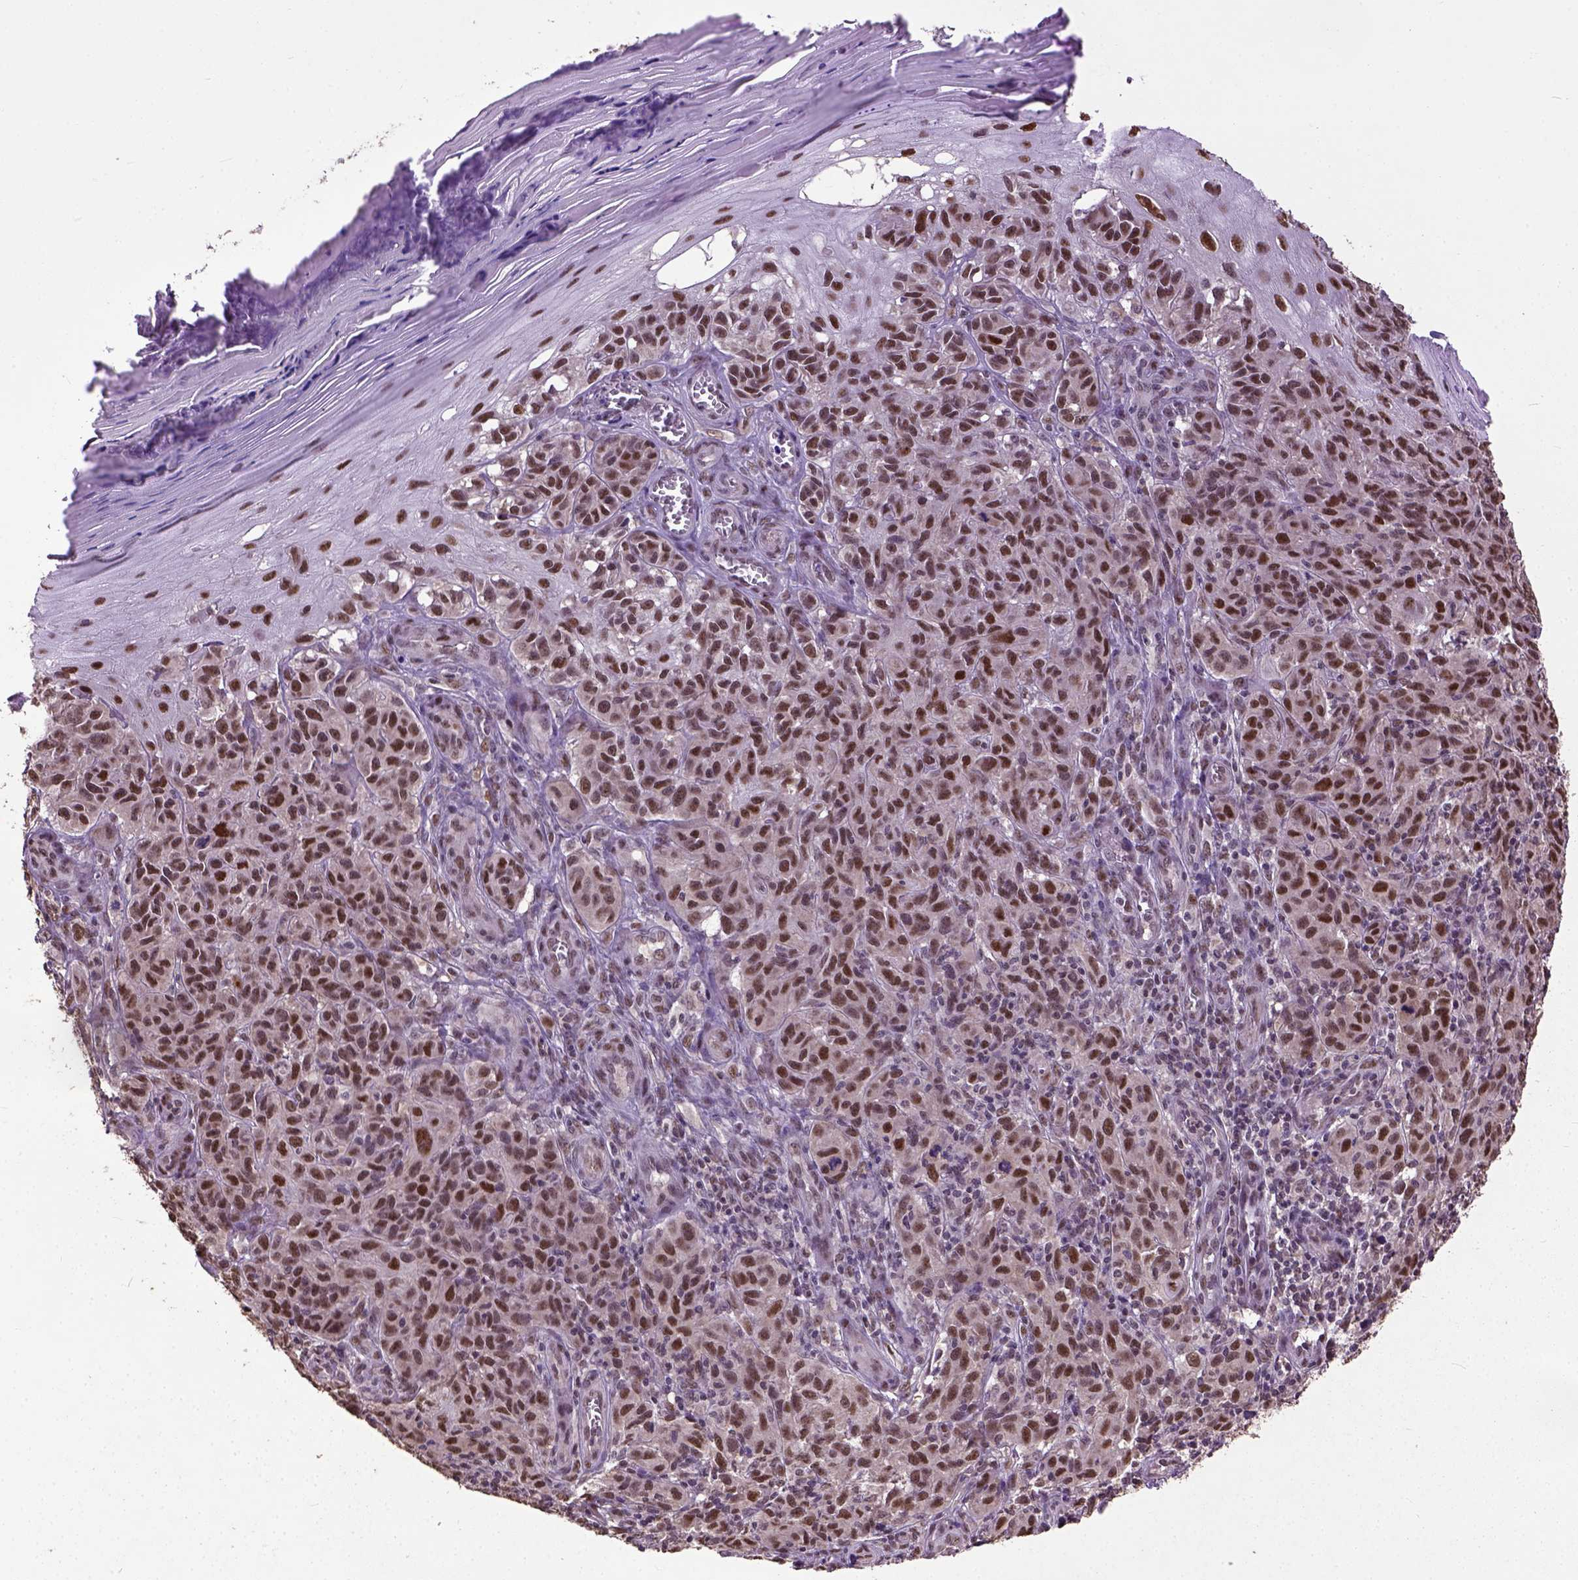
{"staining": {"intensity": "strong", "quantity": ">75%", "location": "nuclear"}, "tissue": "melanoma", "cell_type": "Tumor cells", "image_type": "cancer", "snomed": [{"axis": "morphology", "description": "Malignant melanoma, NOS"}, {"axis": "topography", "description": "Skin"}], "caption": "Protein staining reveals strong nuclear staining in approximately >75% of tumor cells in melanoma.", "gene": "UBA3", "patient": {"sex": "female", "age": 53}}